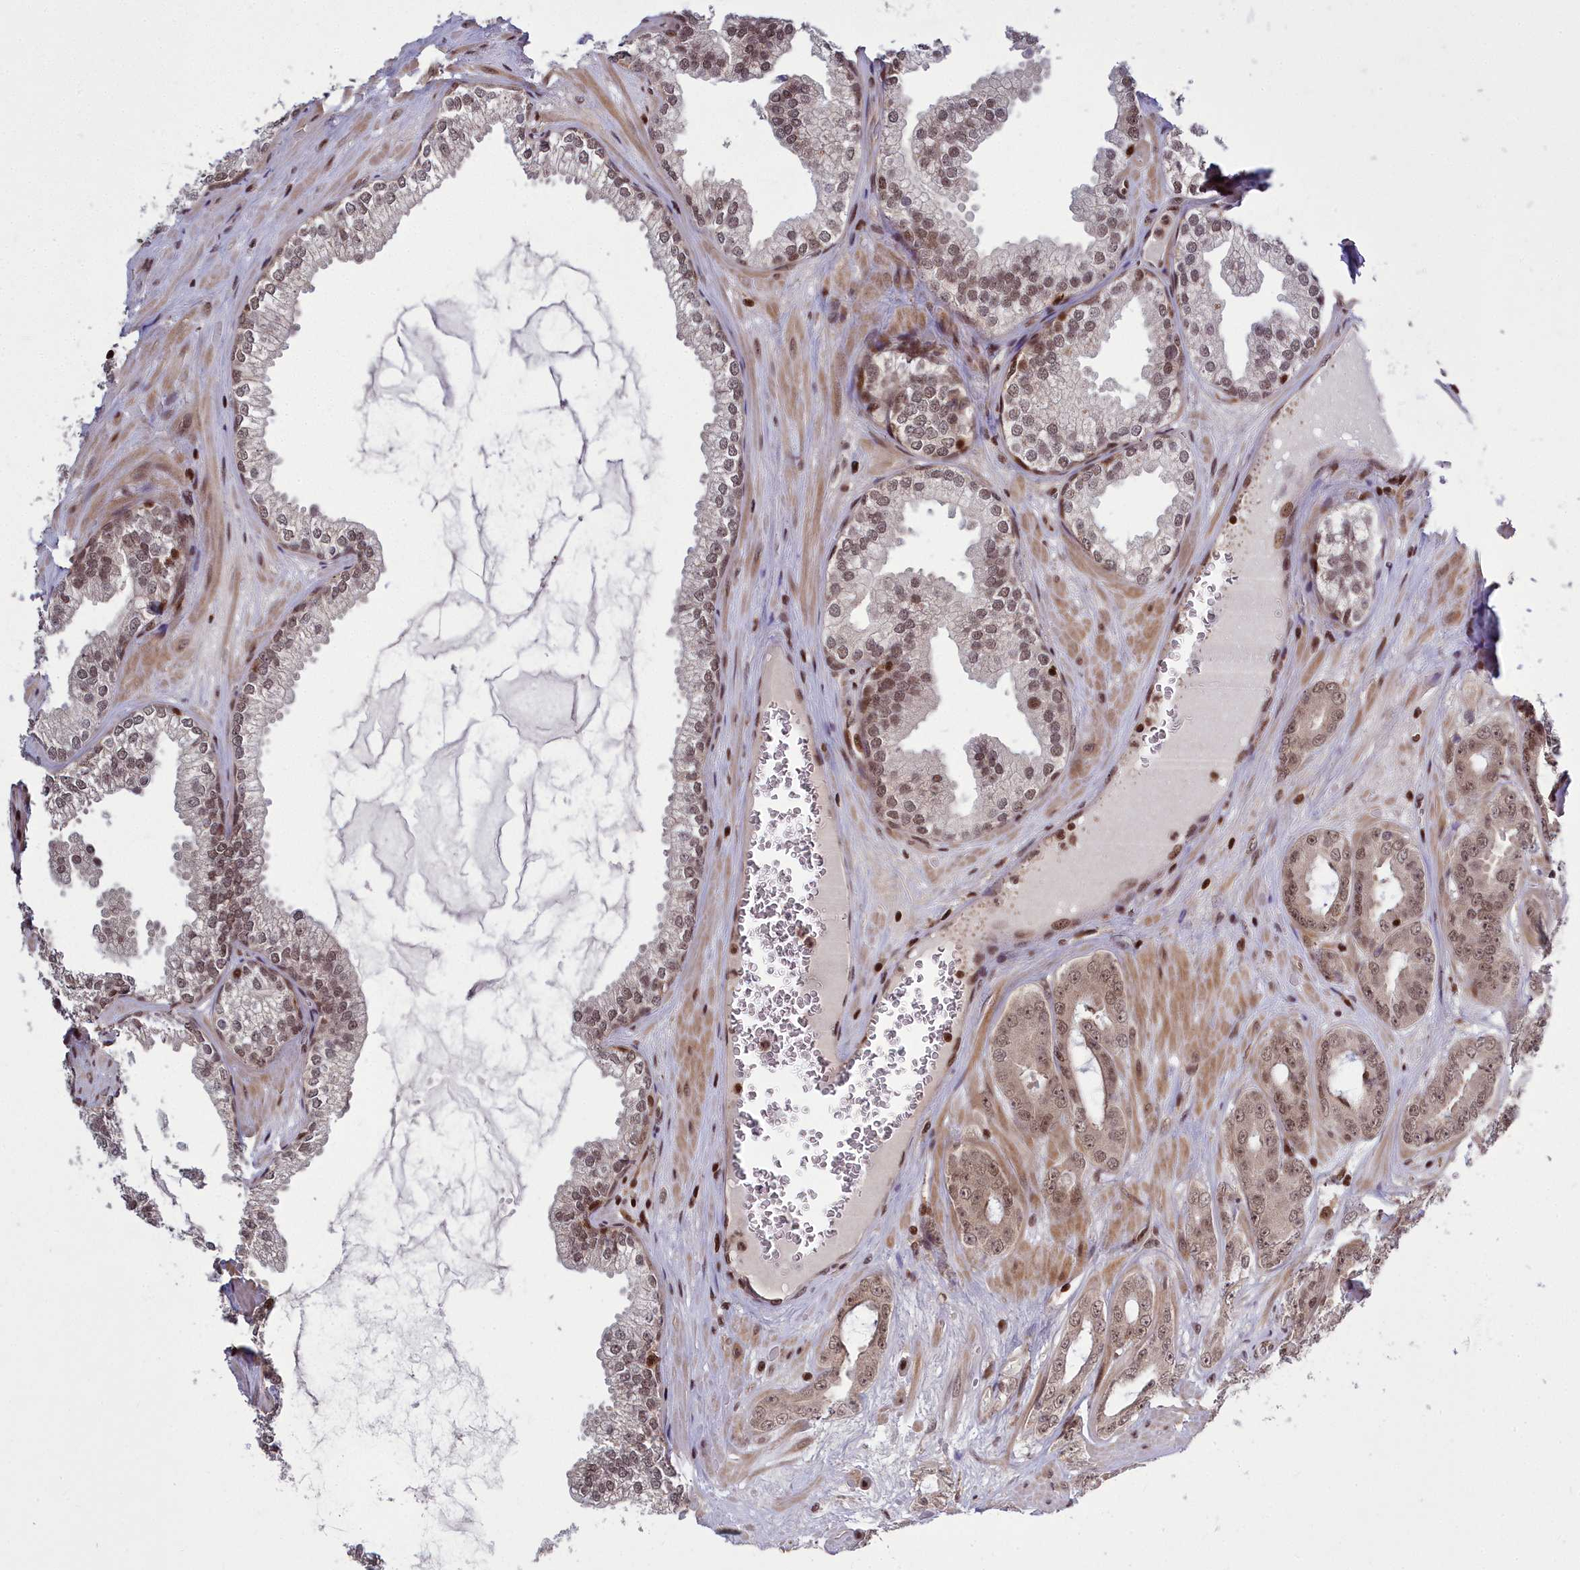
{"staining": {"intensity": "moderate", "quantity": ">75%", "location": "nuclear"}, "tissue": "prostate cancer", "cell_type": "Tumor cells", "image_type": "cancer", "snomed": [{"axis": "morphology", "description": "Adenocarcinoma, Low grade"}, {"axis": "topography", "description": "Prostate"}], "caption": "Human prostate cancer stained for a protein (brown) displays moderate nuclear positive positivity in approximately >75% of tumor cells.", "gene": "GMEB1", "patient": {"sex": "male", "age": 60}}